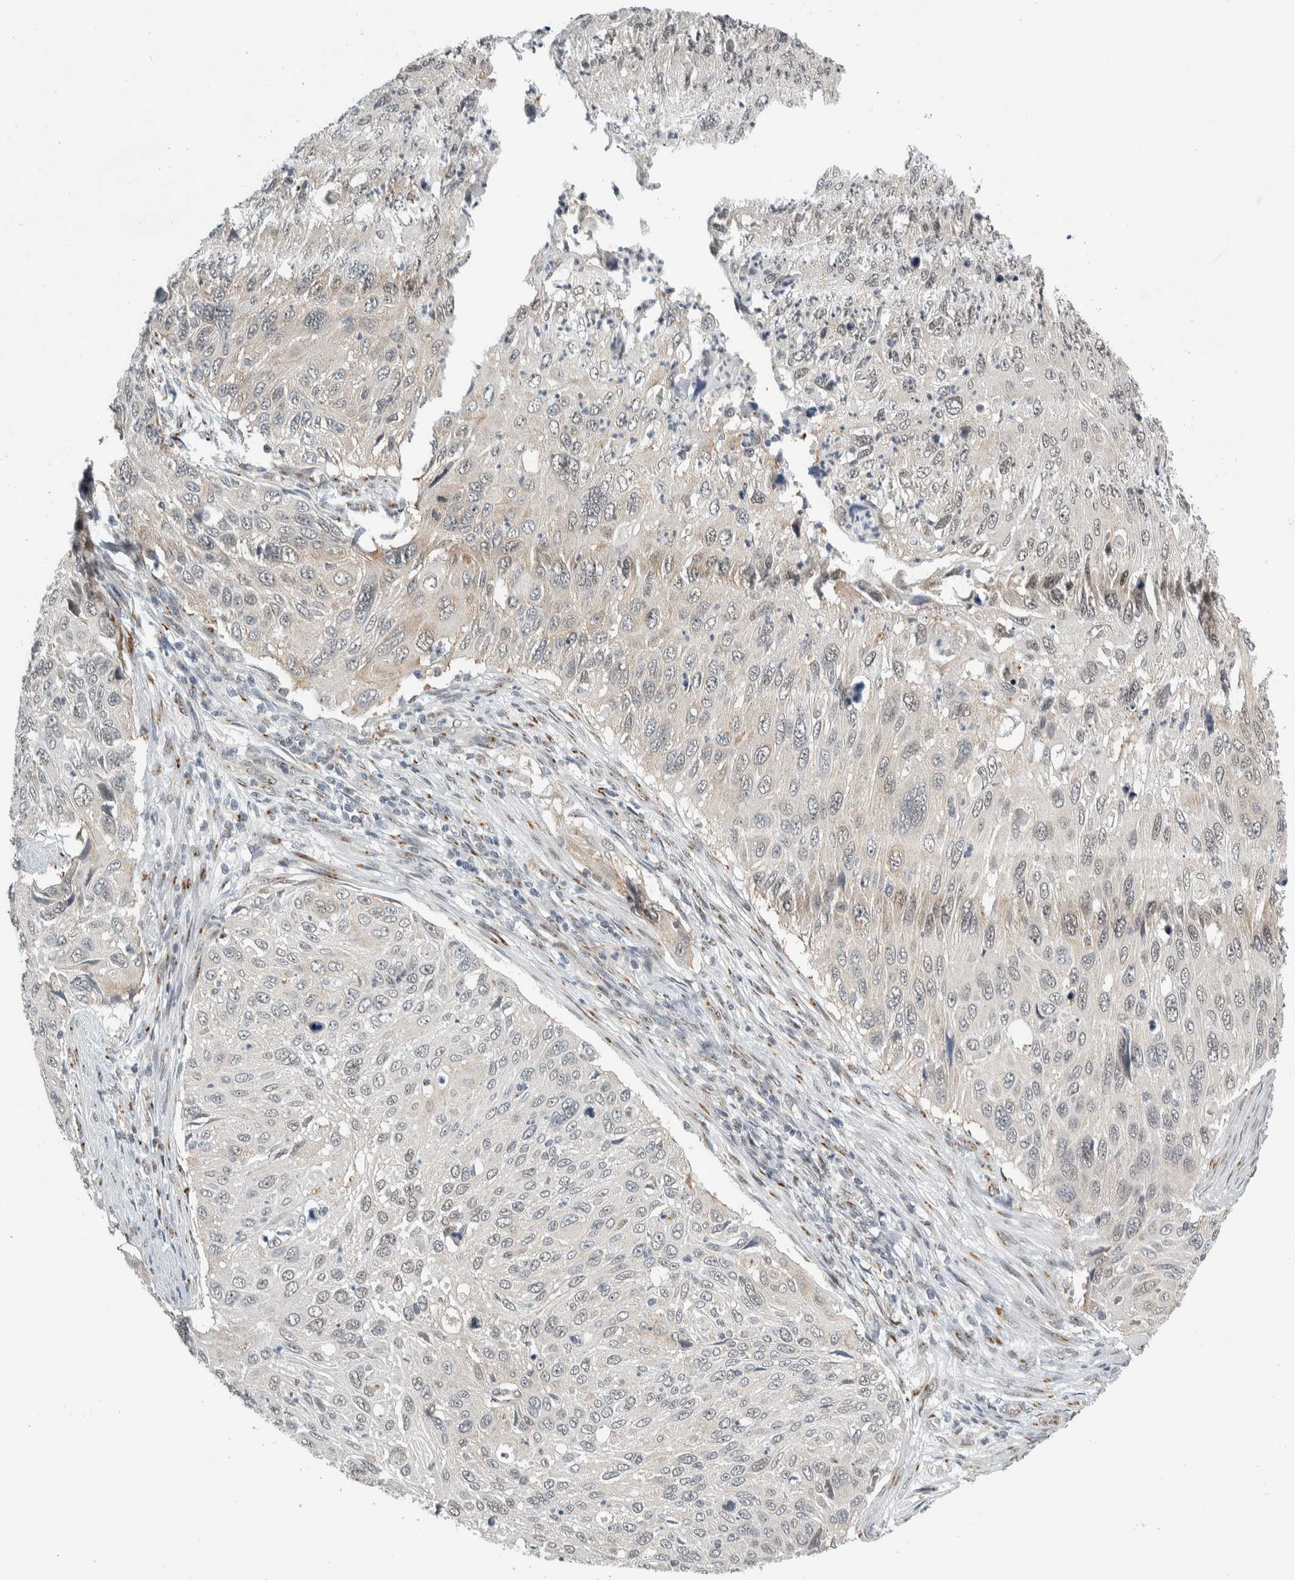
{"staining": {"intensity": "weak", "quantity": "<25%", "location": "cytoplasmic/membranous"}, "tissue": "cervical cancer", "cell_type": "Tumor cells", "image_type": "cancer", "snomed": [{"axis": "morphology", "description": "Squamous cell carcinoma, NOS"}, {"axis": "topography", "description": "Cervix"}], "caption": "This is a micrograph of immunohistochemistry (IHC) staining of cervical cancer (squamous cell carcinoma), which shows no positivity in tumor cells.", "gene": "ZMYND8", "patient": {"sex": "female", "age": 70}}